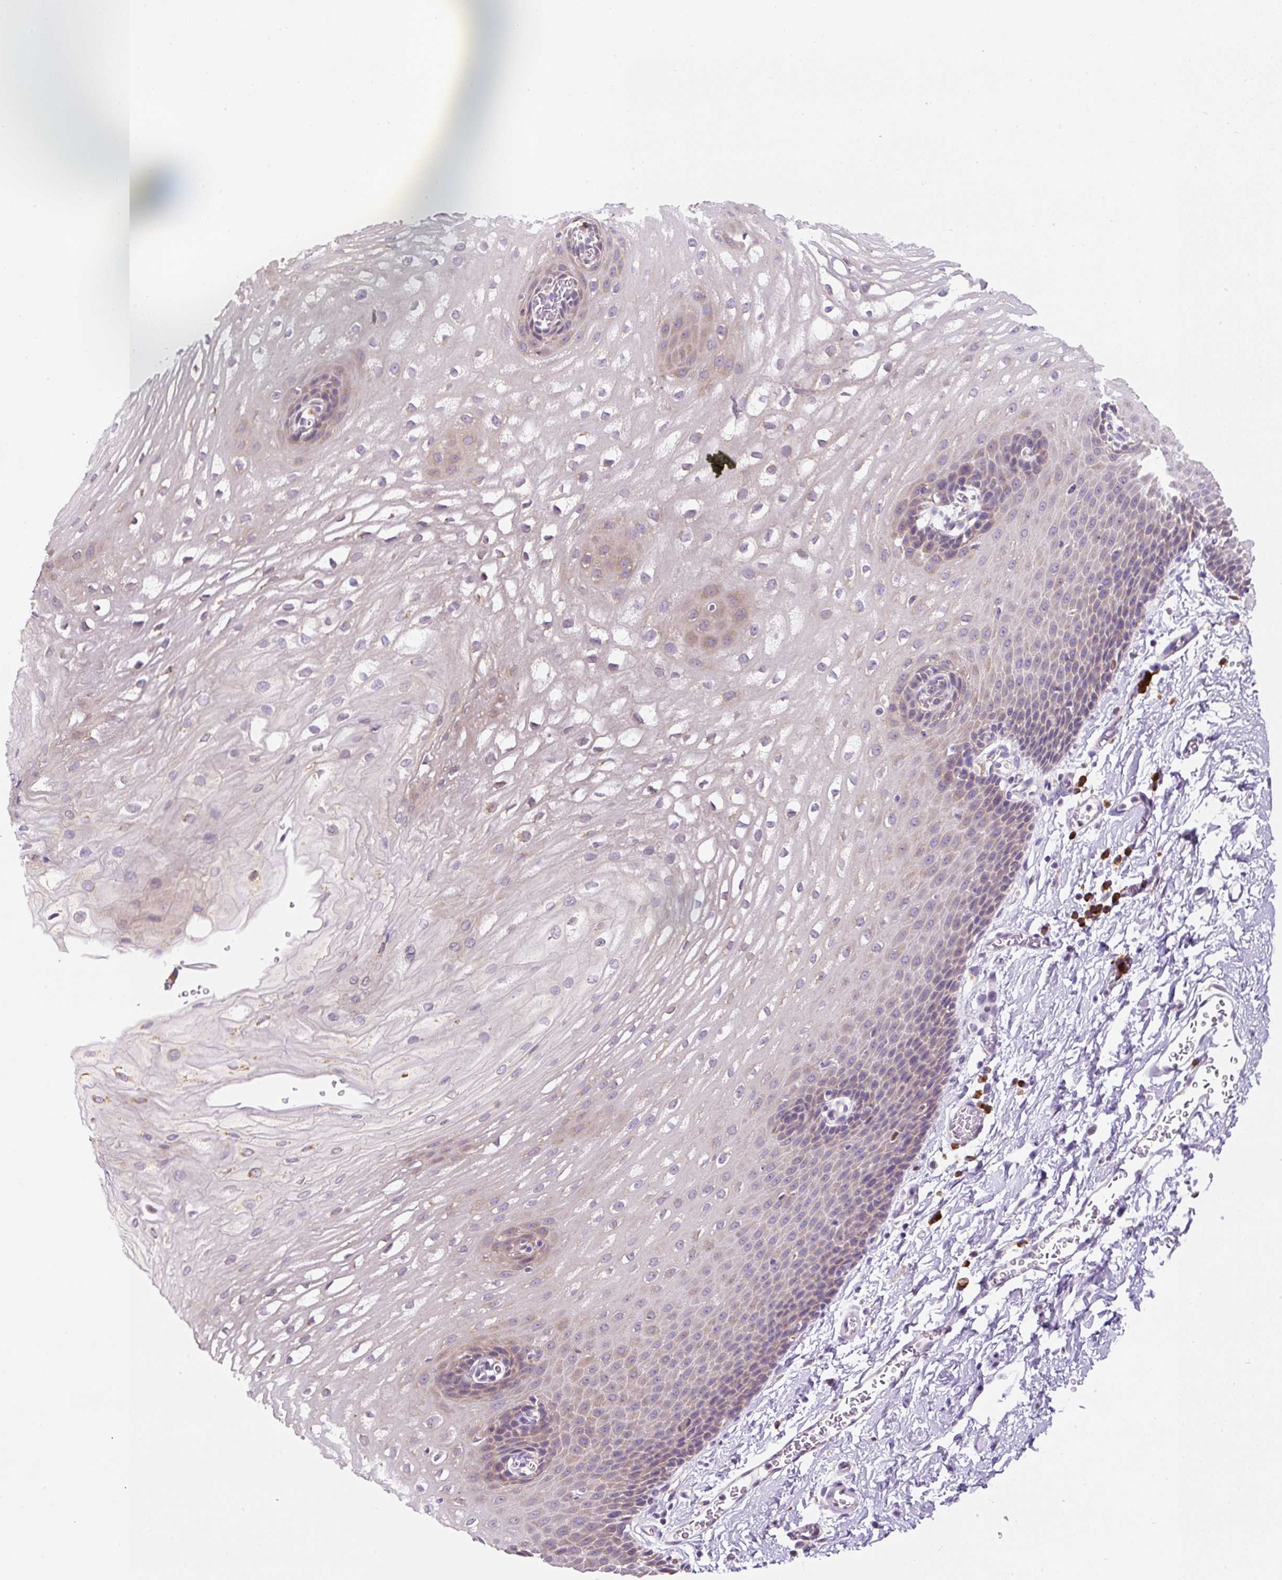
{"staining": {"intensity": "weak", "quantity": "25%-75%", "location": "cytoplasmic/membranous"}, "tissue": "esophagus", "cell_type": "Squamous epithelial cells", "image_type": "normal", "snomed": [{"axis": "morphology", "description": "Normal tissue, NOS"}, {"axis": "topography", "description": "Esophagus"}], "caption": "Protein expression by IHC shows weak cytoplasmic/membranous positivity in about 25%-75% of squamous epithelial cells in normal esophagus.", "gene": "DDOST", "patient": {"sex": "male", "age": 70}}